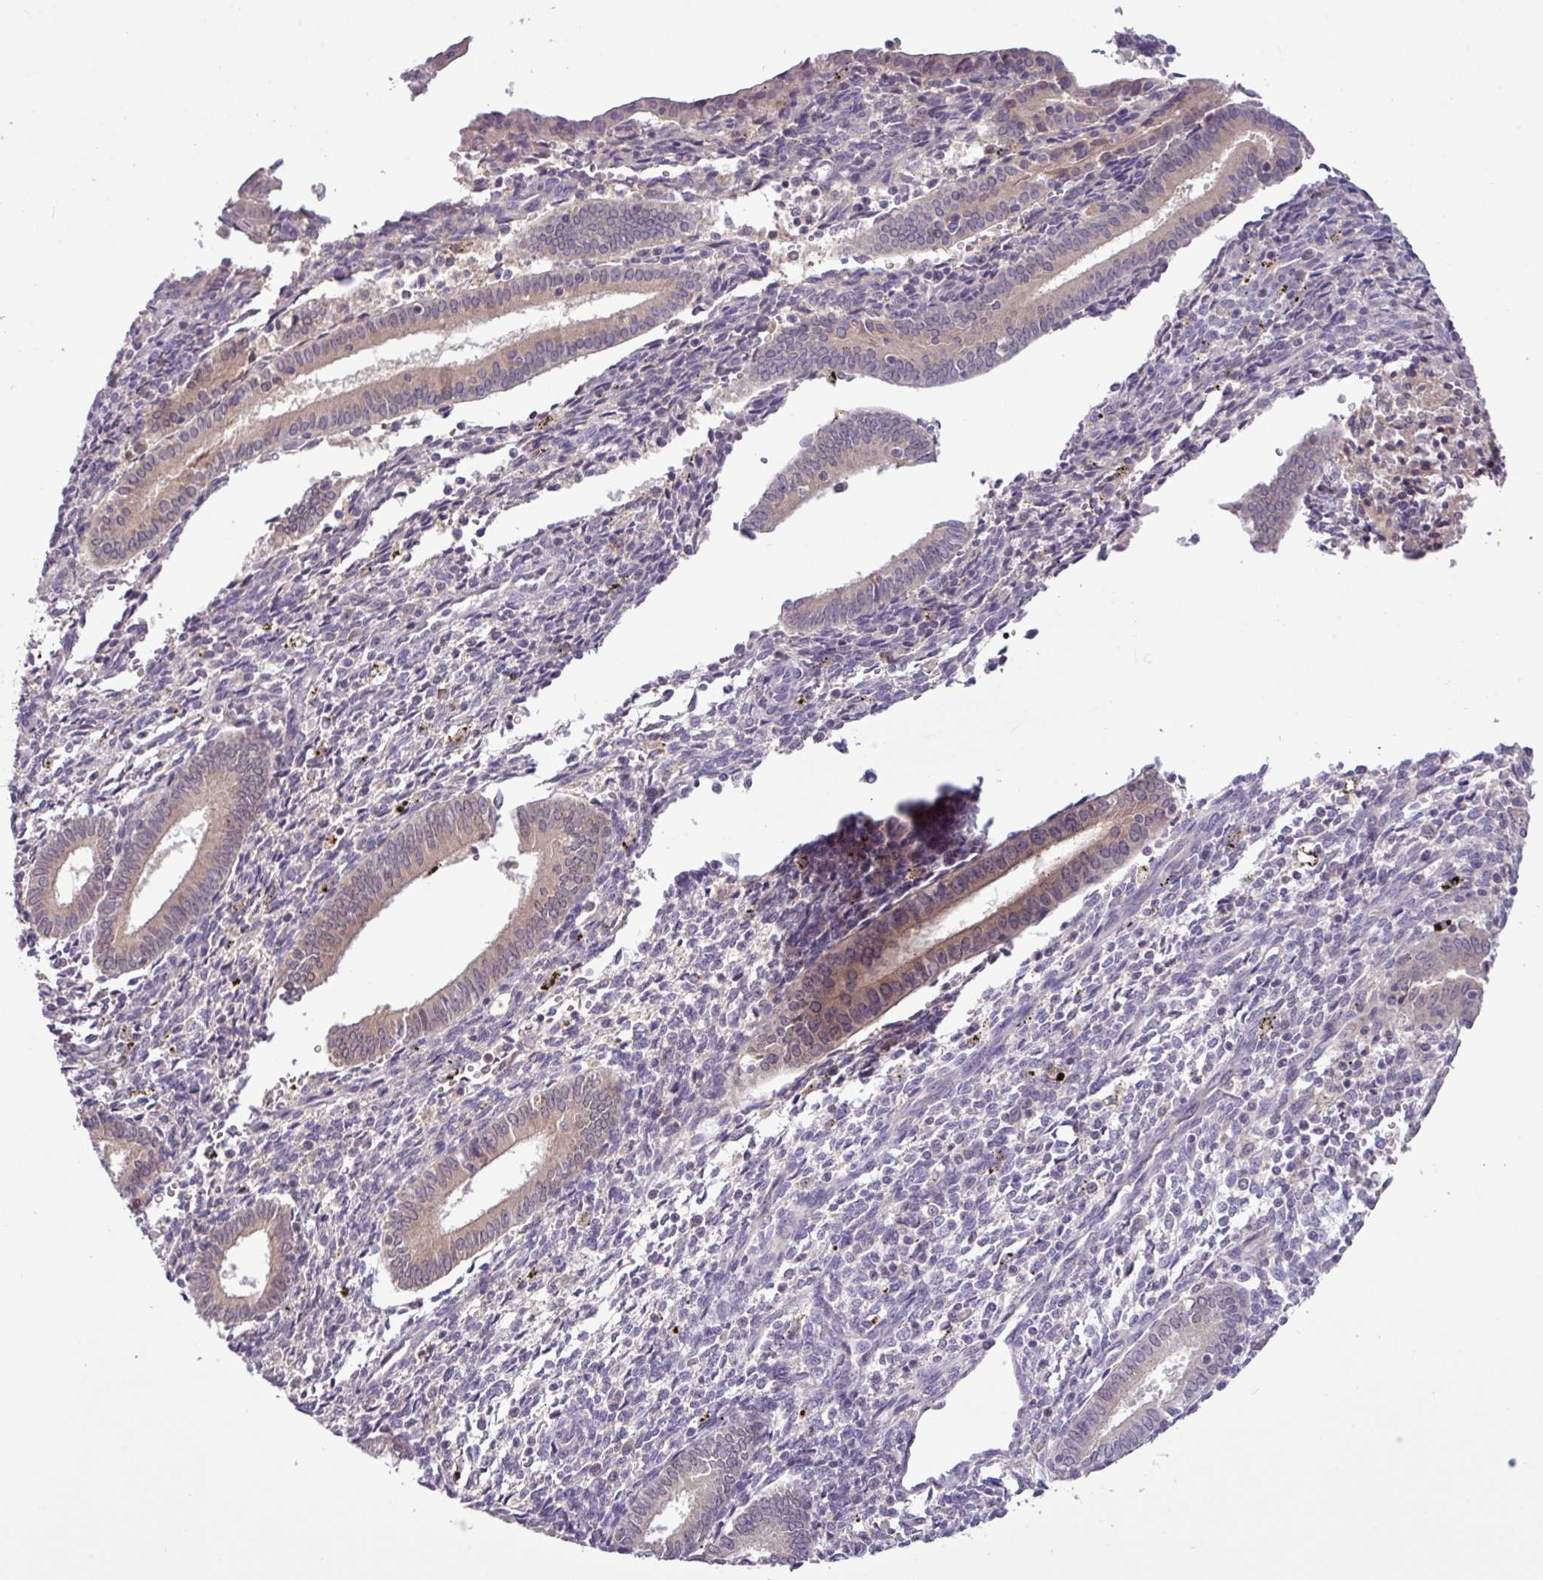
{"staining": {"intensity": "negative", "quantity": "none", "location": "none"}, "tissue": "endometrium", "cell_type": "Cells in endometrial stroma", "image_type": "normal", "snomed": [{"axis": "morphology", "description": "Normal tissue, NOS"}, {"axis": "topography", "description": "Endometrium"}], "caption": "This histopathology image is of unremarkable endometrium stained with immunohistochemistry to label a protein in brown with the nuclei are counter-stained blue. There is no staining in cells in endometrial stroma. (Brightfield microscopy of DAB IHC at high magnification).", "gene": "TMEM62", "patient": {"sex": "female", "age": 41}}